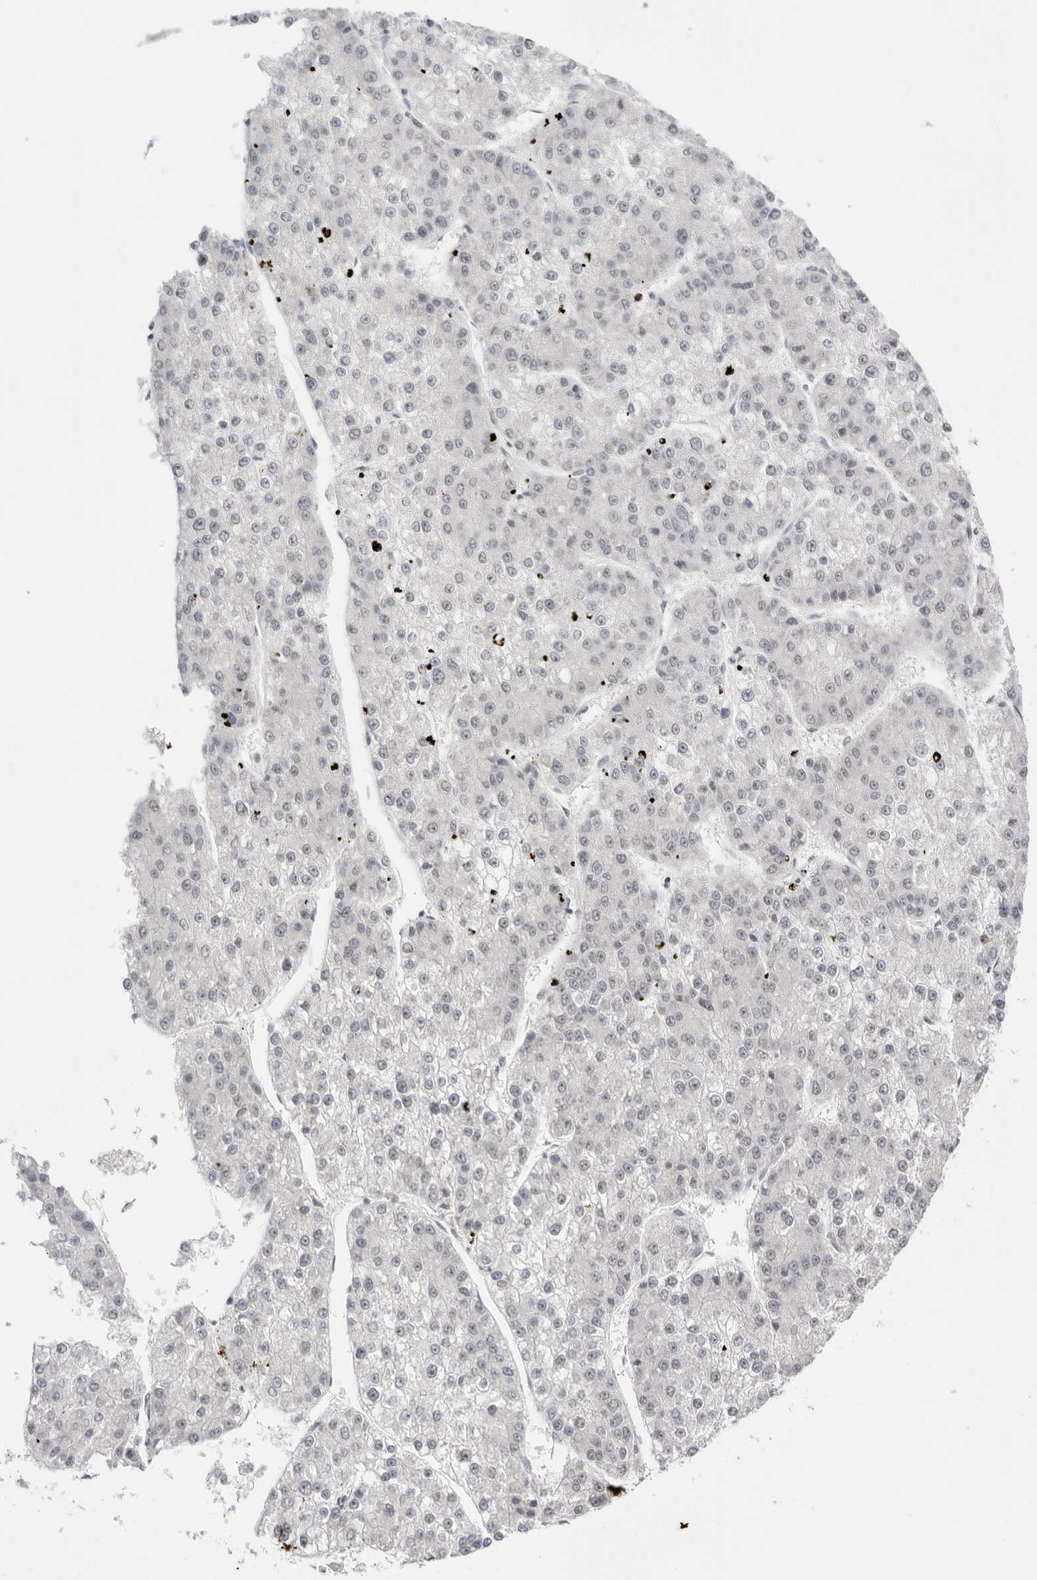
{"staining": {"intensity": "negative", "quantity": "none", "location": "none"}, "tissue": "liver cancer", "cell_type": "Tumor cells", "image_type": "cancer", "snomed": [{"axis": "morphology", "description": "Carcinoma, Hepatocellular, NOS"}, {"axis": "topography", "description": "Liver"}], "caption": "High power microscopy photomicrograph of an immunohistochemistry (IHC) histopathology image of liver cancer, revealing no significant staining in tumor cells.", "gene": "PPP2R5C", "patient": {"sex": "female", "age": 73}}